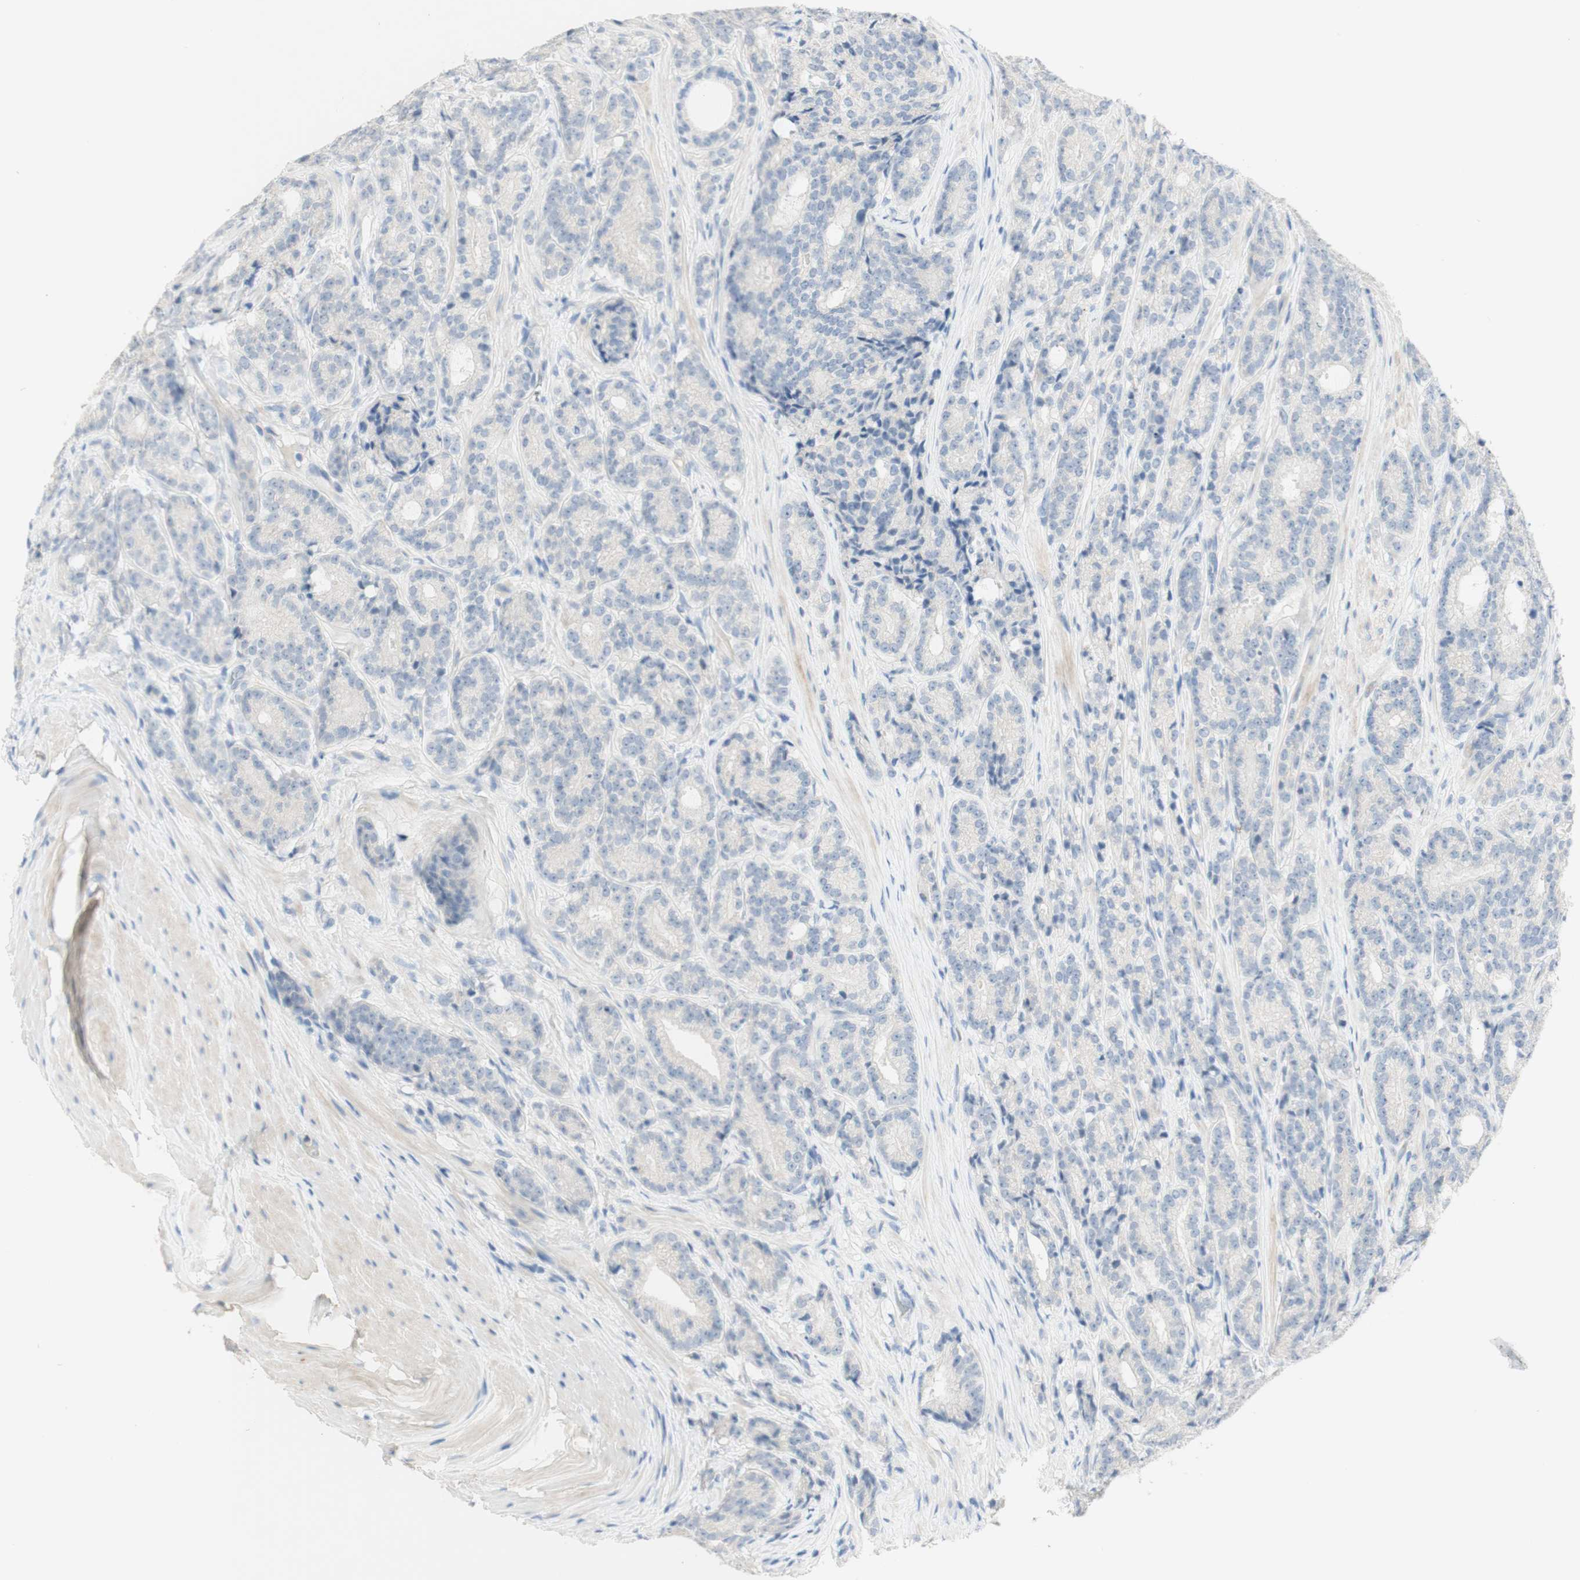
{"staining": {"intensity": "negative", "quantity": "none", "location": "none"}, "tissue": "prostate cancer", "cell_type": "Tumor cells", "image_type": "cancer", "snomed": [{"axis": "morphology", "description": "Adenocarcinoma, High grade"}, {"axis": "topography", "description": "Prostate"}], "caption": "Tumor cells are negative for protein expression in human high-grade adenocarcinoma (prostate). (DAB (3,3'-diaminobenzidine) immunohistochemistry with hematoxylin counter stain).", "gene": "MANEA", "patient": {"sex": "male", "age": 61}}